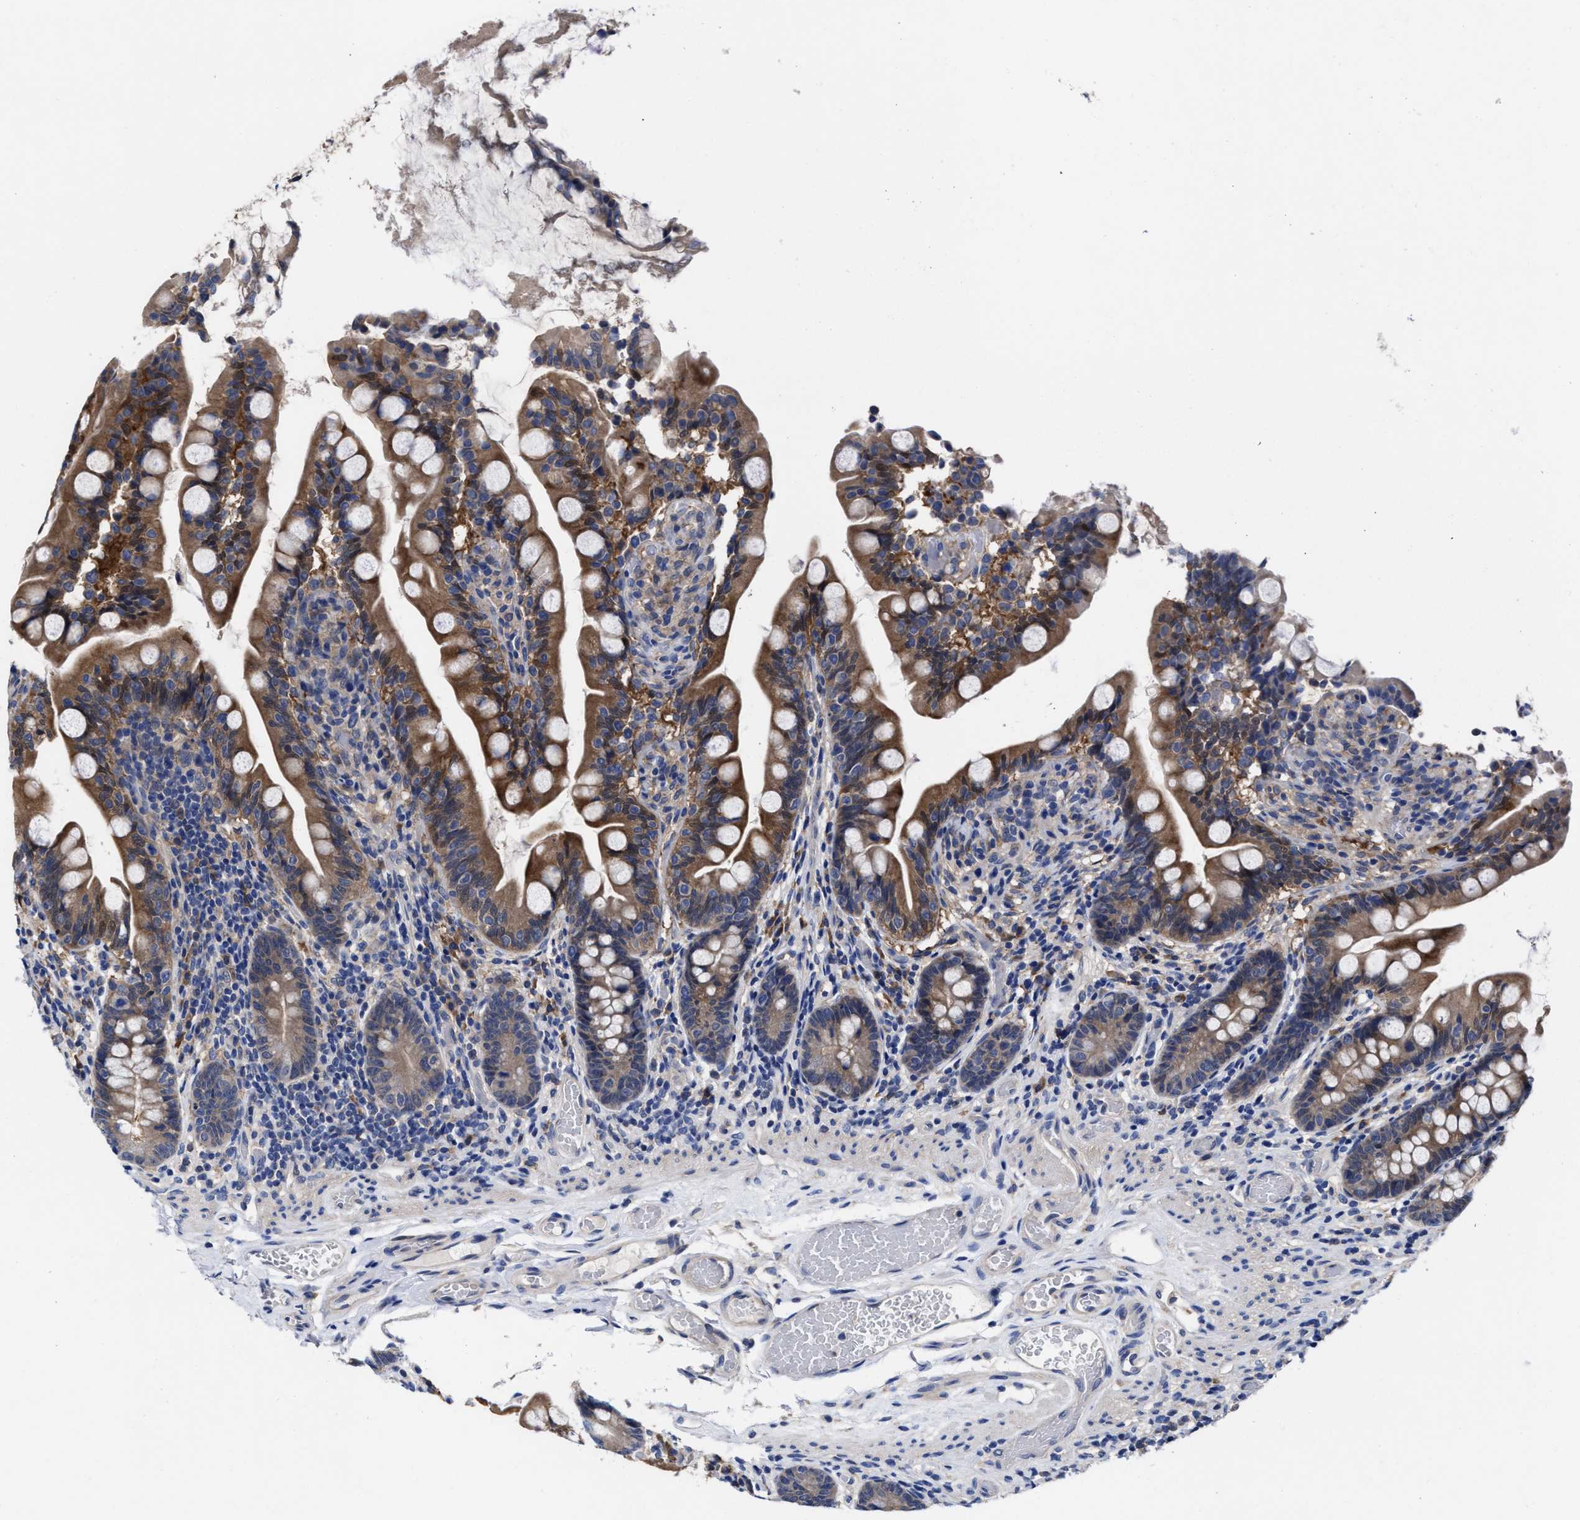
{"staining": {"intensity": "moderate", "quantity": ">75%", "location": "cytoplasmic/membranous"}, "tissue": "small intestine", "cell_type": "Glandular cells", "image_type": "normal", "snomed": [{"axis": "morphology", "description": "Normal tissue, NOS"}, {"axis": "topography", "description": "Small intestine"}], "caption": "Immunohistochemical staining of normal small intestine demonstrates medium levels of moderate cytoplasmic/membranous expression in approximately >75% of glandular cells.", "gene": "TXNDC17", "patient": {"sex": "female", "age": 56}}